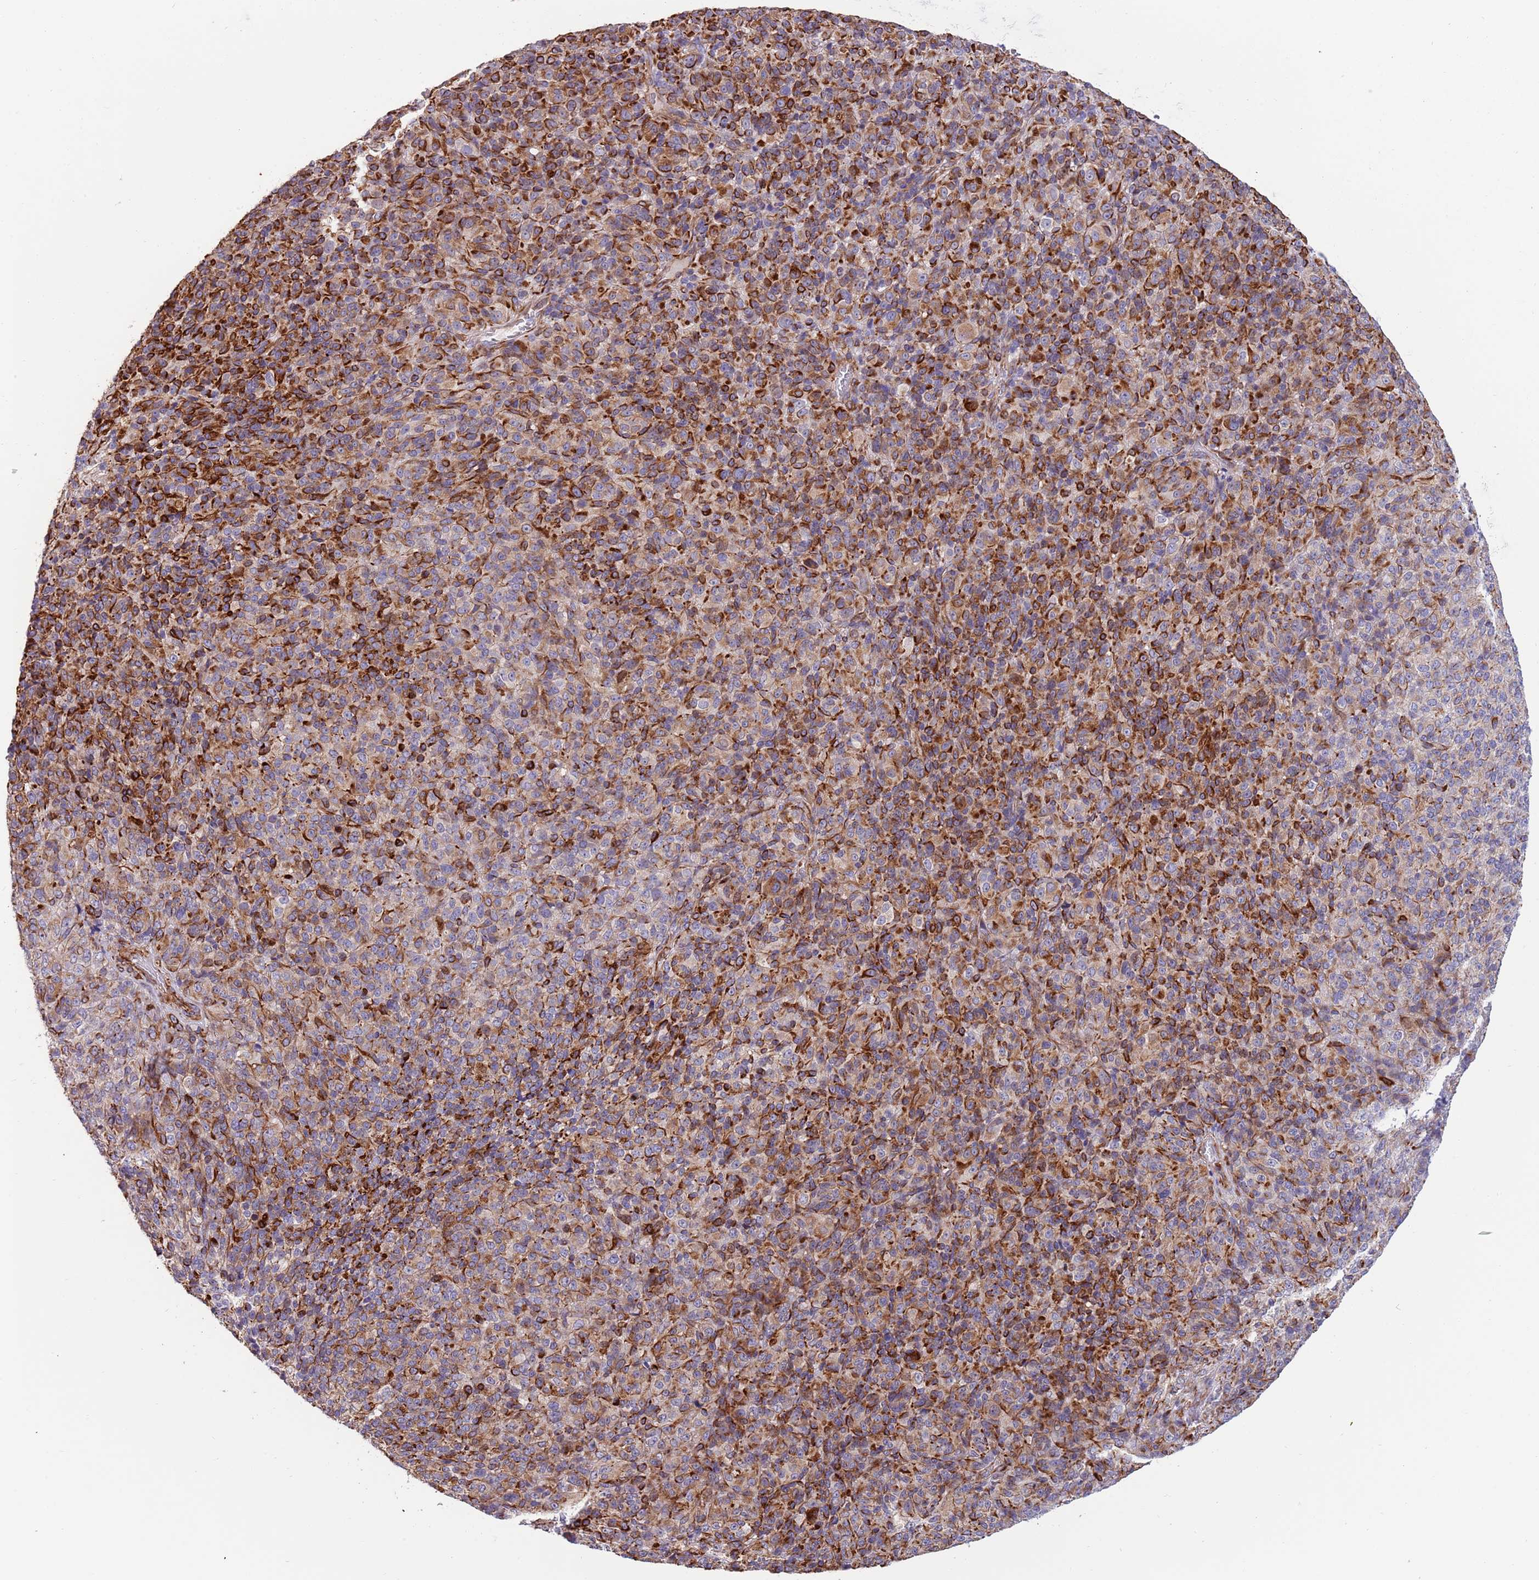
{"staining": {"intensity": "strong", "quantity": "25%-75%", "location": "cytoplasmic/membranous"}, "tissue": "melanoma", "cell_type": "Tumor cells", "image_type": "cancer", "snomed": [{"axis": "morphology", "description": "Malignant melanoma, Metastatic site"}, {"axis": "topography", "description": "Brain"}], "caption": "Human melanoma stained with a brown dye demonstrates strong cytoplasmic/membranous positive positivity in about 25%-75% of tumor cells.", "gene": "MOGAT1", "patient": {"sex": "female", "age": 56}}